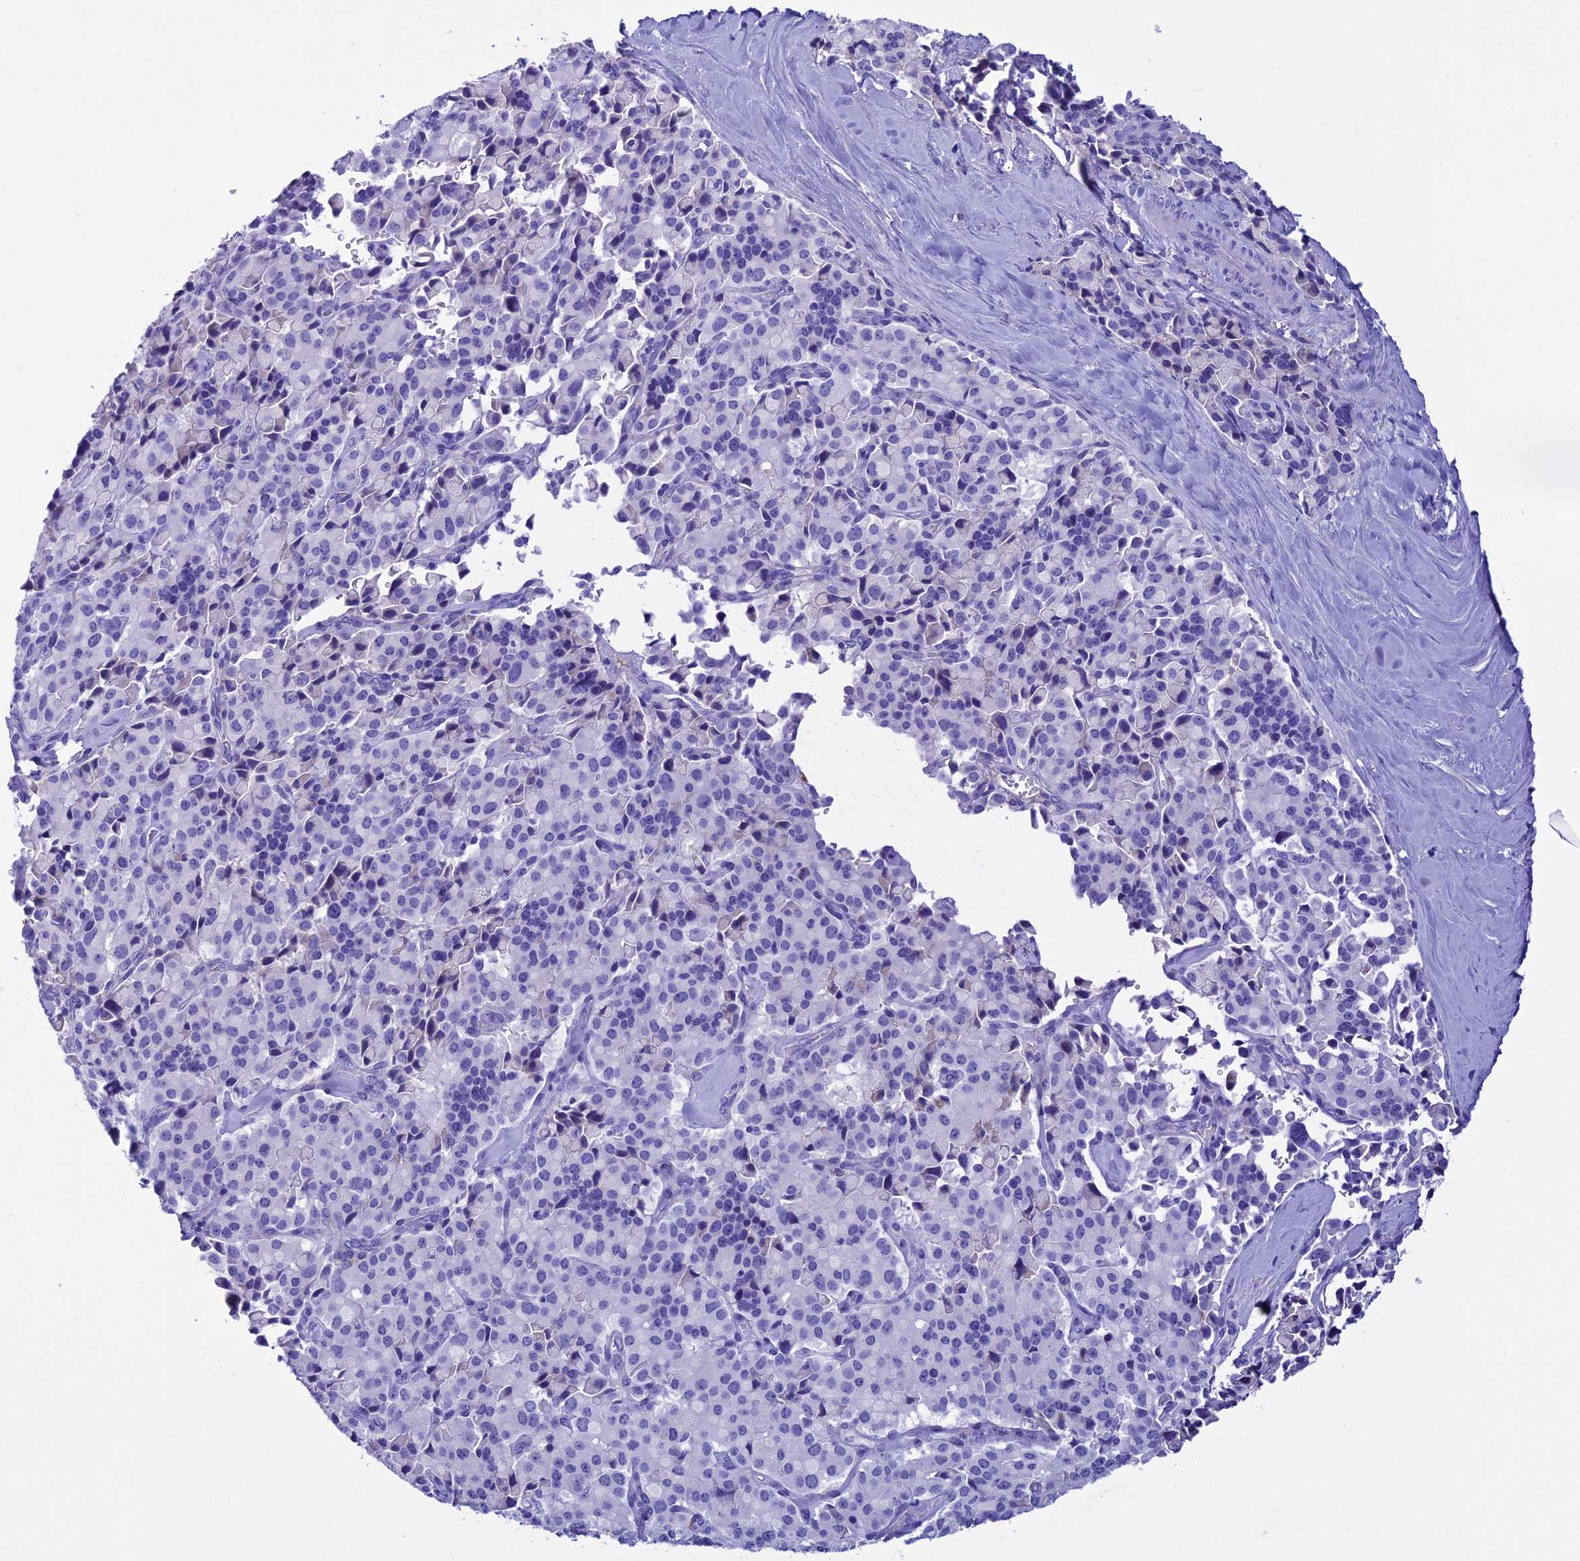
{"staining": {"intensity": "negative", "quantity": "none", "location": "none"}, "tissue": "pancreatic cancer", "cell_type": "Tumor cells", "image_type": "cancer", "snomed": [{"axis": "morphology", "description": "Adenocarcinoma, NOS"}, {"axis": "topography", "description": "Pancreas"}], "caption": "Tumor cells are negative for protein expression in human pancreatic cancer (adenocarcinoma).", "gene": "IGSF6", "patient": {"sex": "male", "age": 65}}